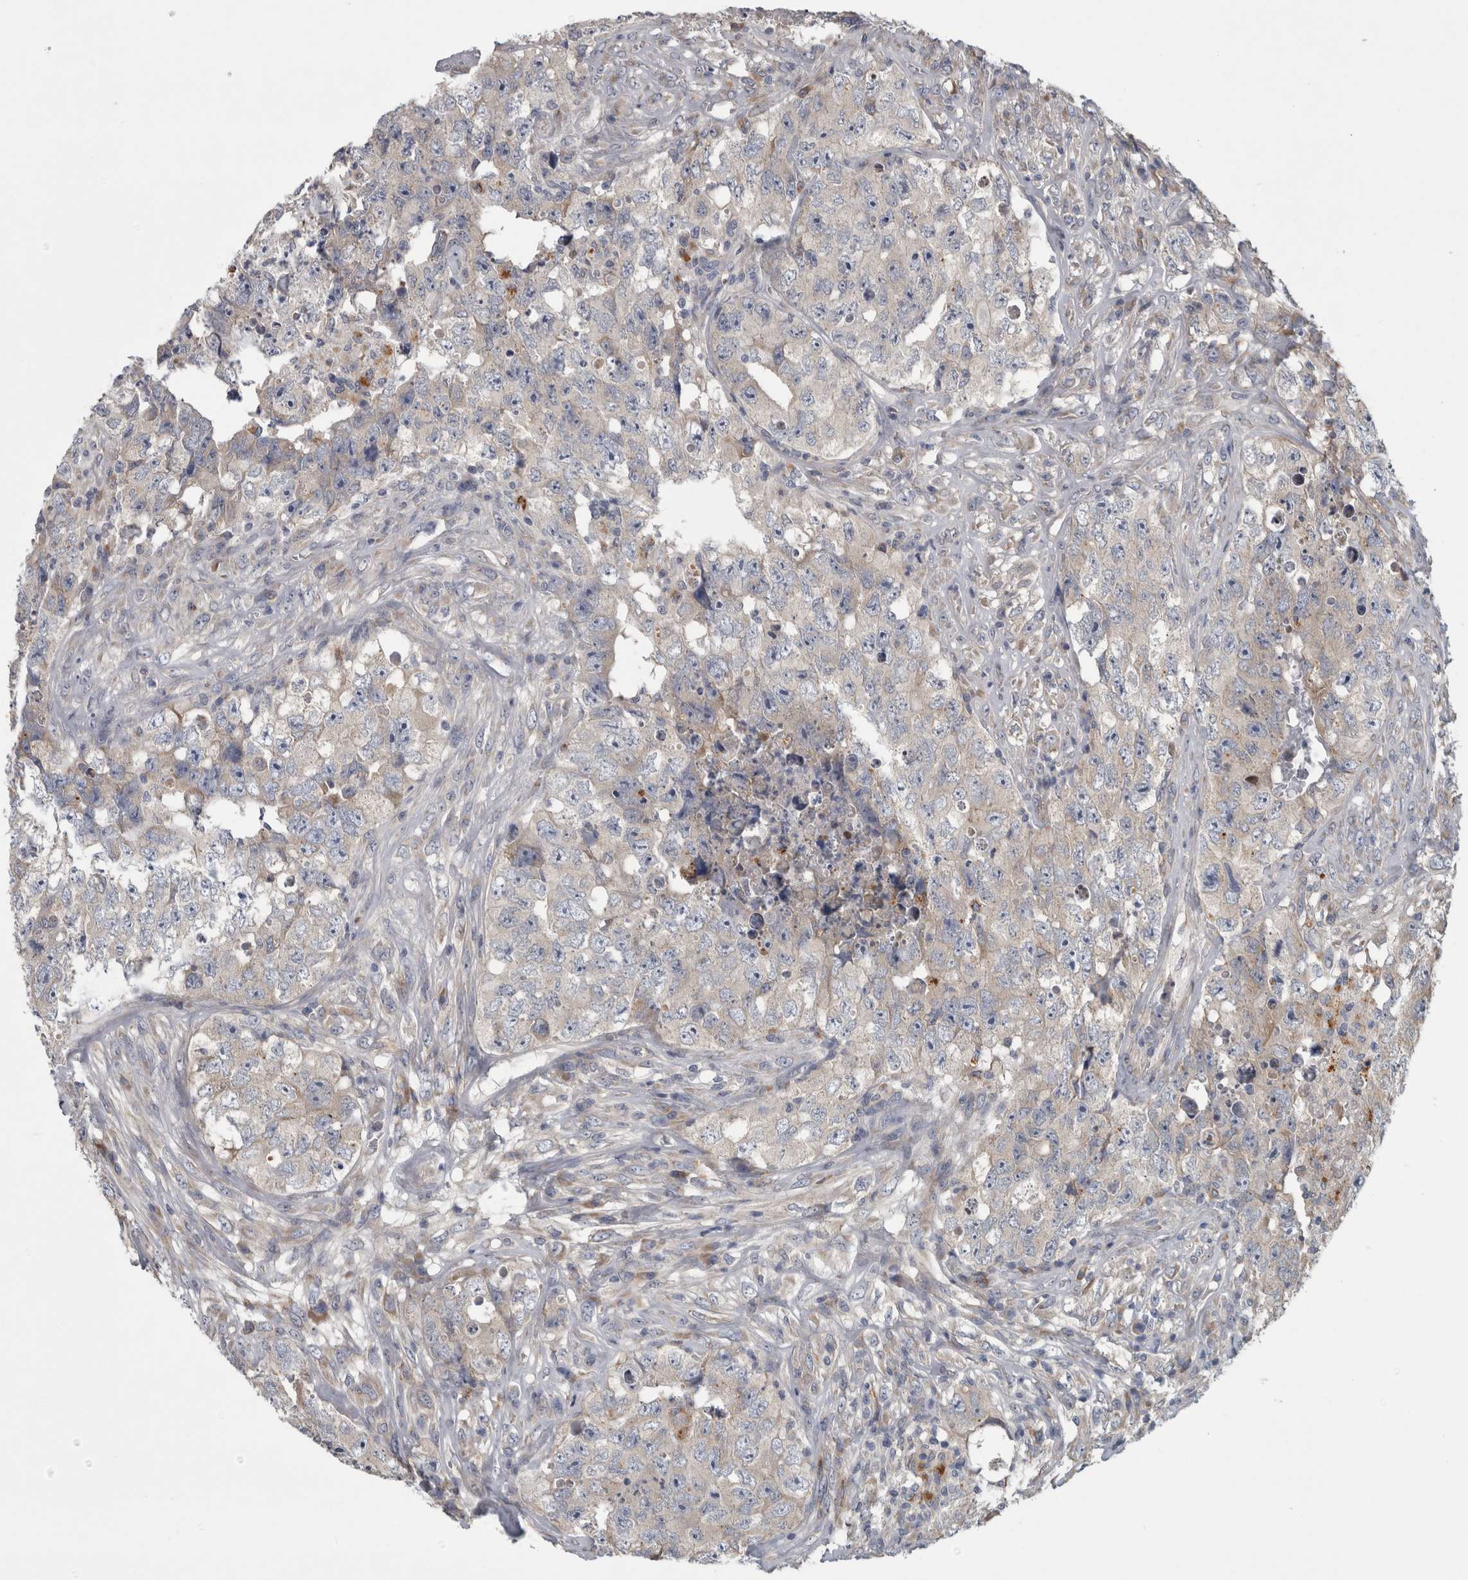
{"staining": {"intensity": "negative", "quantity": "none", "location": "none"}, "tissue": "testis cancer", "cell_type": "Tumor cells", "image_type": "cancer", "snomed": [{"axis": "morphology", "description": "Carcinoma, Embryonal, NOS"}, {"axis": "topography", "description": "Testis"}], "caption": "The micrograph reveals no staining of tumor cells in testis embryonal carcinoma.", "gene": "ATXN2", "patient": {"sex": "male", "age": 32}}